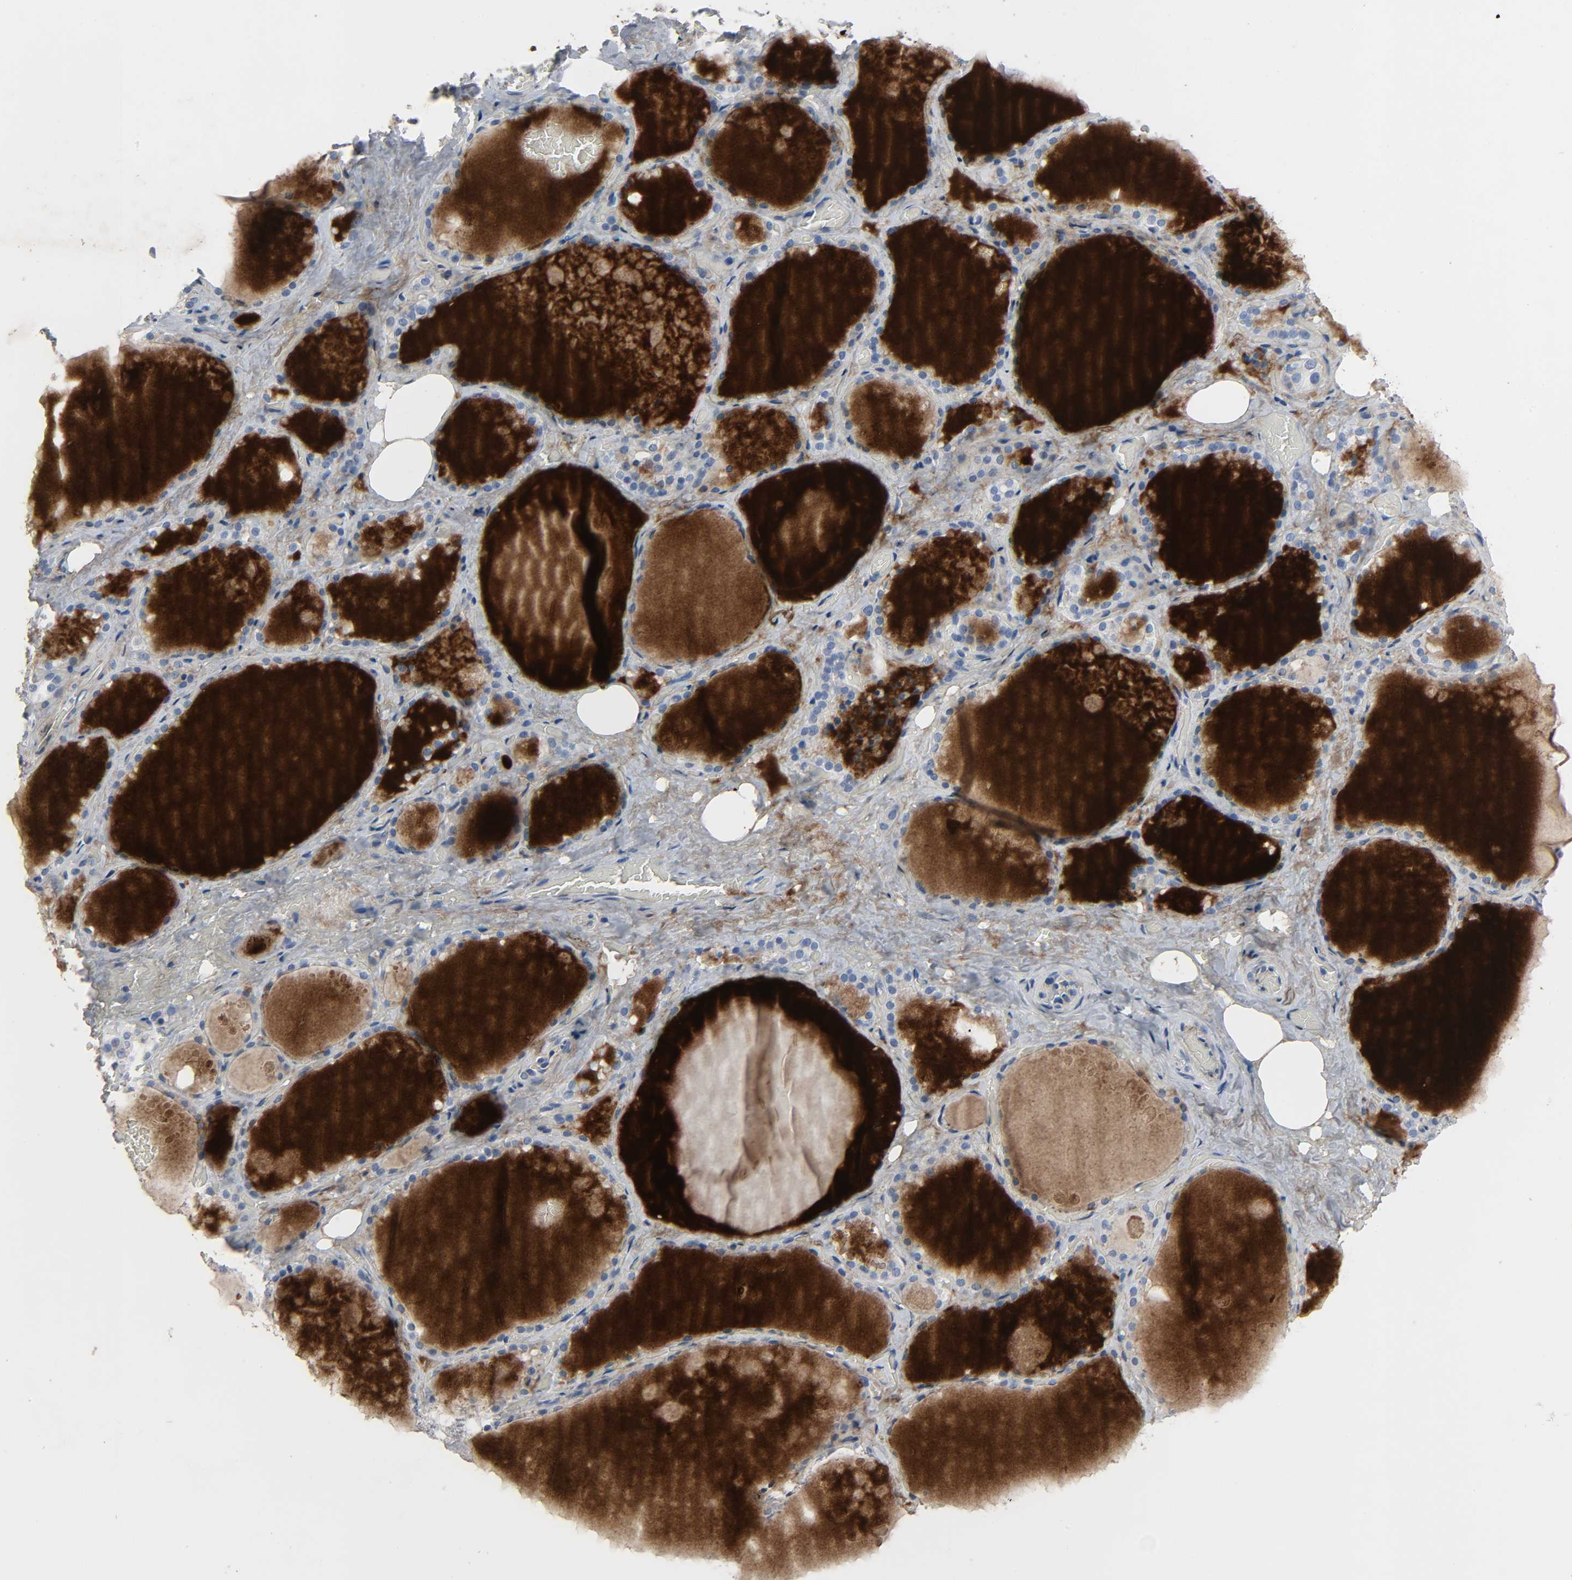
{"staining": {"intensity": "negative", "quantity": "none", "location": "none"}, "tissue": "thyroid gland", "cell_type": "Glandular cells", "image_type": "normal", "snomed": [{"axis": "morphology", "description": "Normal tissue, NOS"}, {"axis": "topography", "description": "Thyroid gland"}], "caption": "Immunohistochemistry photomicrograph of normal thyroid gland: thyroid gland stained with DAB reveals no significant protein positivity in glandular cells.", "gene": "FBLN5", "patient": {"sex": "male", "age": 61}}